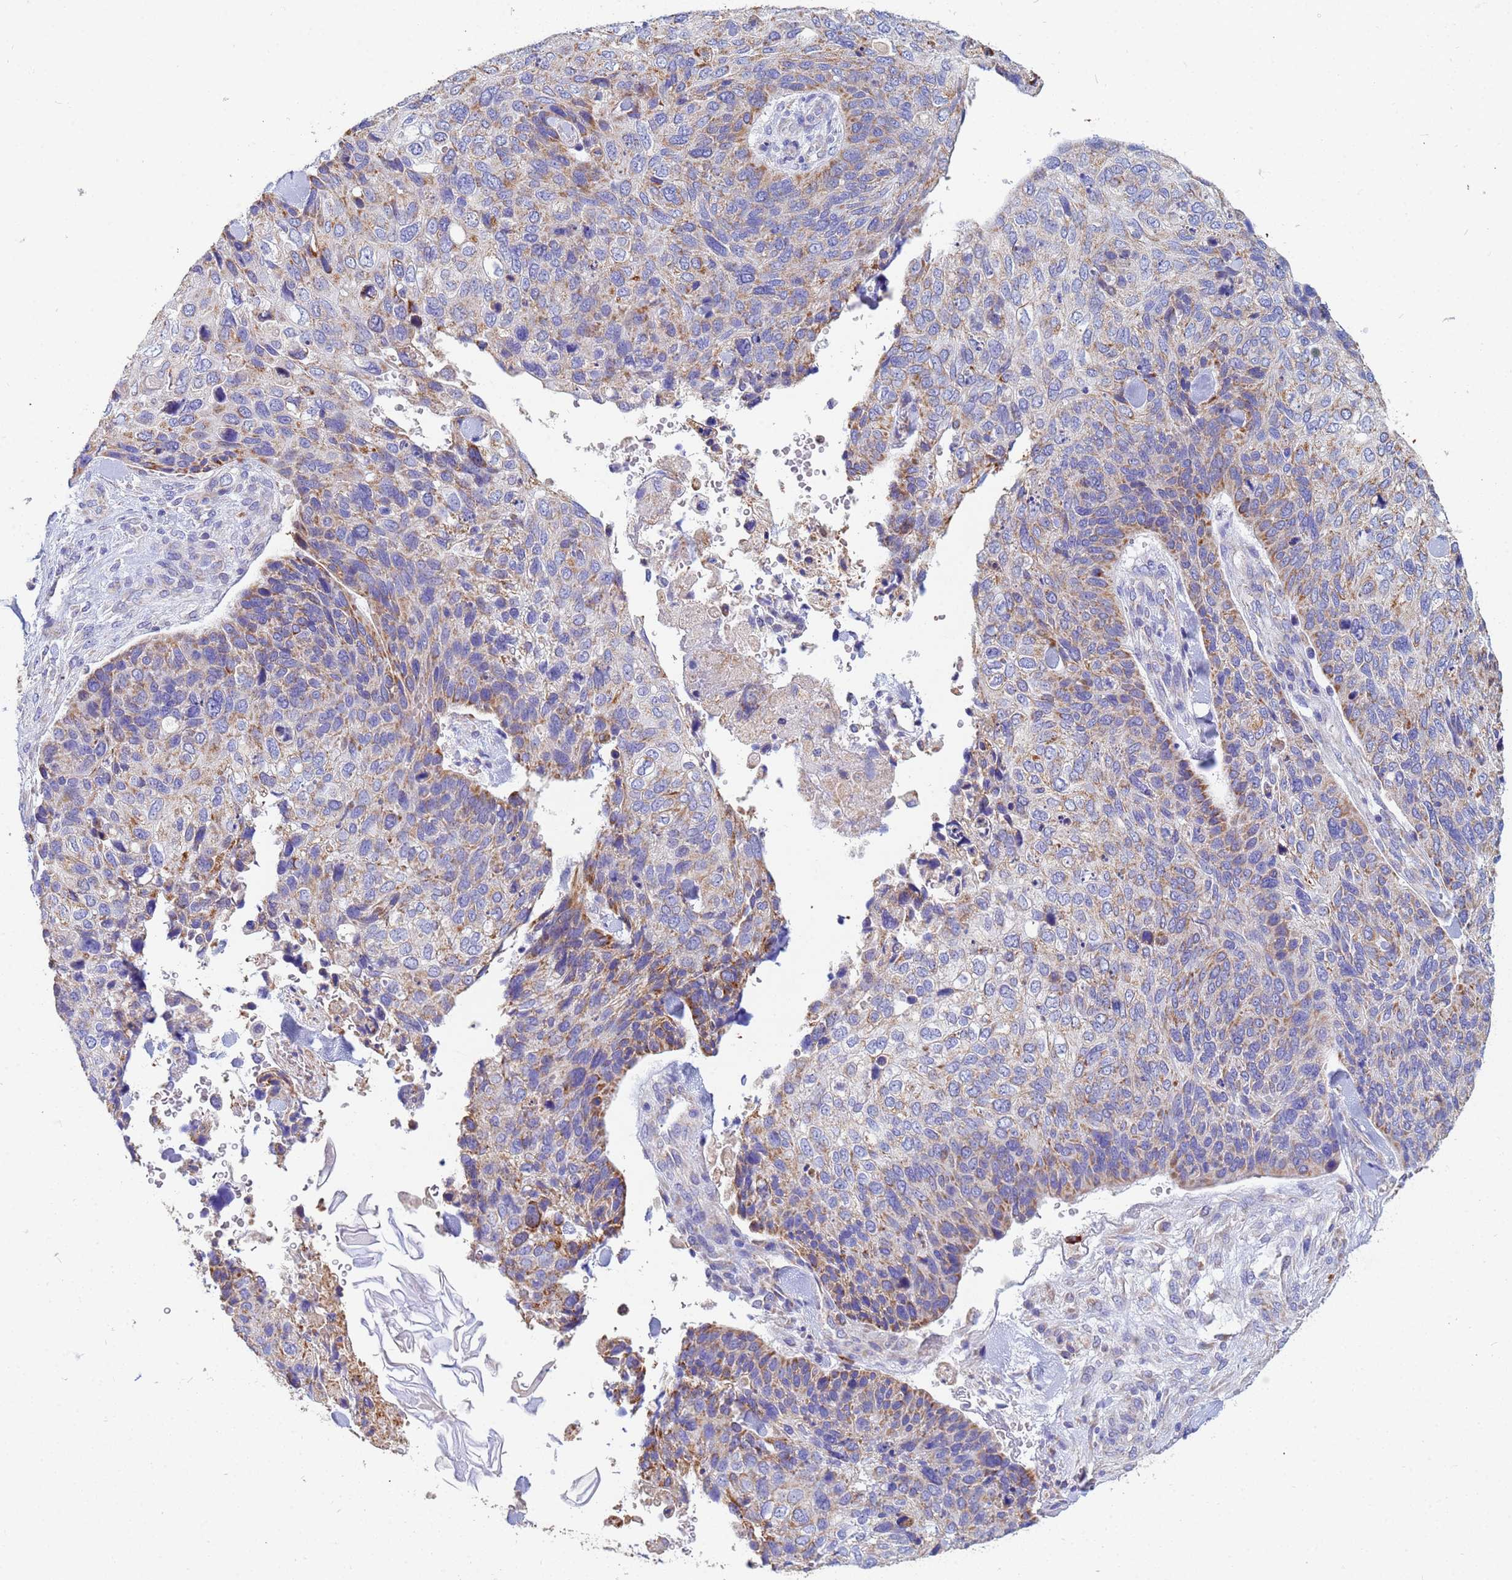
{"staining": {"intensity": "moderate", "quantity": "25%-75%", "location": "cytoplasmic/membranous"}, "tissue": "skin cancer", "cell_type": "Tumor cells", "image_type": "cancer", "snomed": [{"axis": "morphology", "description": "Basal cell carcinoma"}, {"axis": "topography", "description": "Skin"}], "caption": "The immunohistochemical stain labels moderate cytoplasmic/membranous expression in tumor cells of skin cancer (basal cell carcinoma) tissue.", "gene": "UQCRH", "patient": {"sex": "female", "age": 74}}